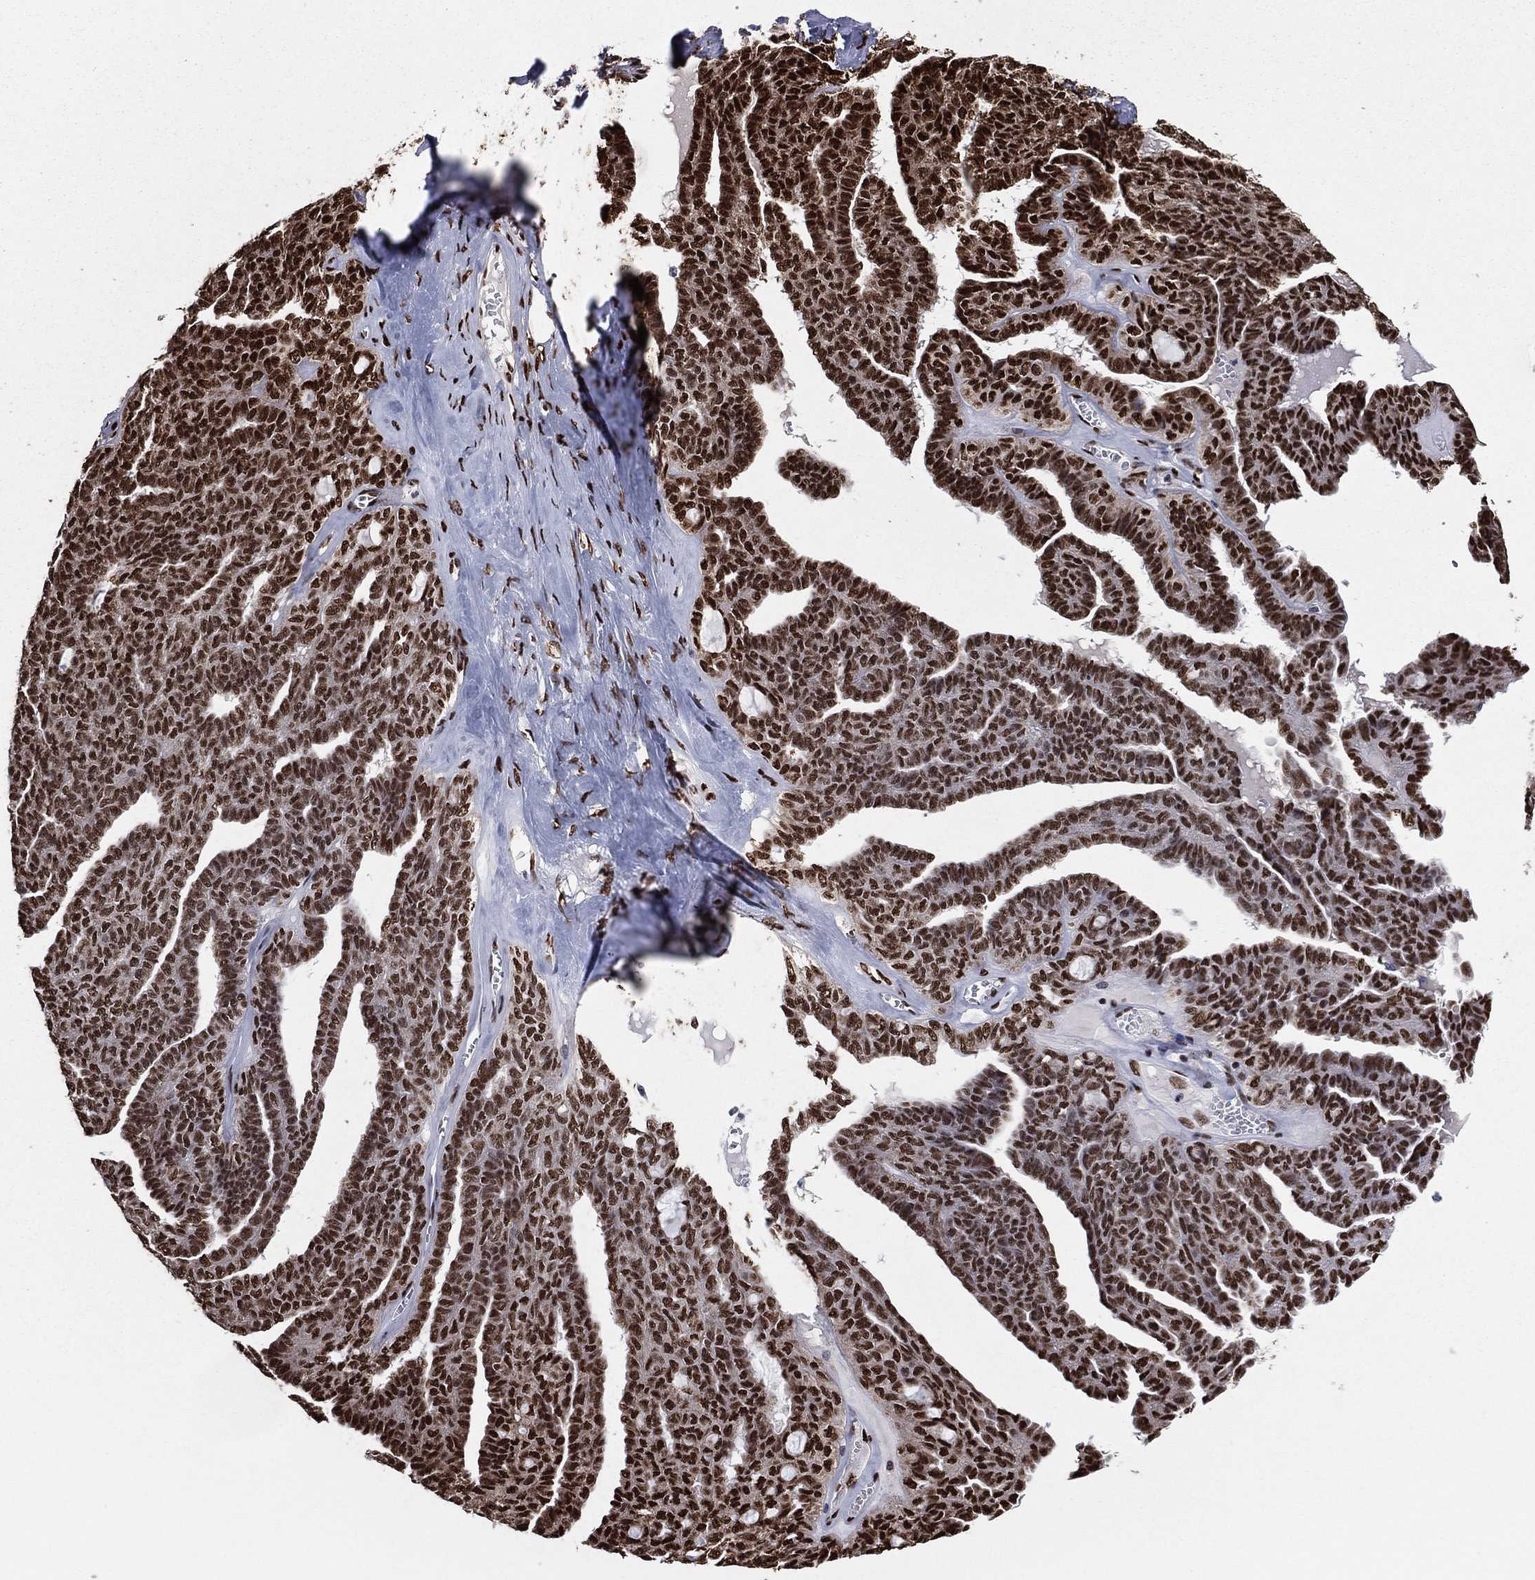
{"staining": {"intensity": "strong", "quantity": ">75%", "location": "nuclear"}, "tissue": "ovarian cancer", "cell_type": "Tumor cells", "image_type": "cancer", "snomed": [{"axis": "morphology", "description": "Cystadenocarcinoma, serous, NOS"}, {"axis": "topography", "description": "Ovary"}], "caption": "A photomicrograph showing strong nuclear positivity in about >75% of tumor cells in serous cystadenocarcinoma (ovarian), as visualized by brown immunohistochemical staining.", "gene": "TP53BP1", "patient": {"sex": "female", "age": 71}}